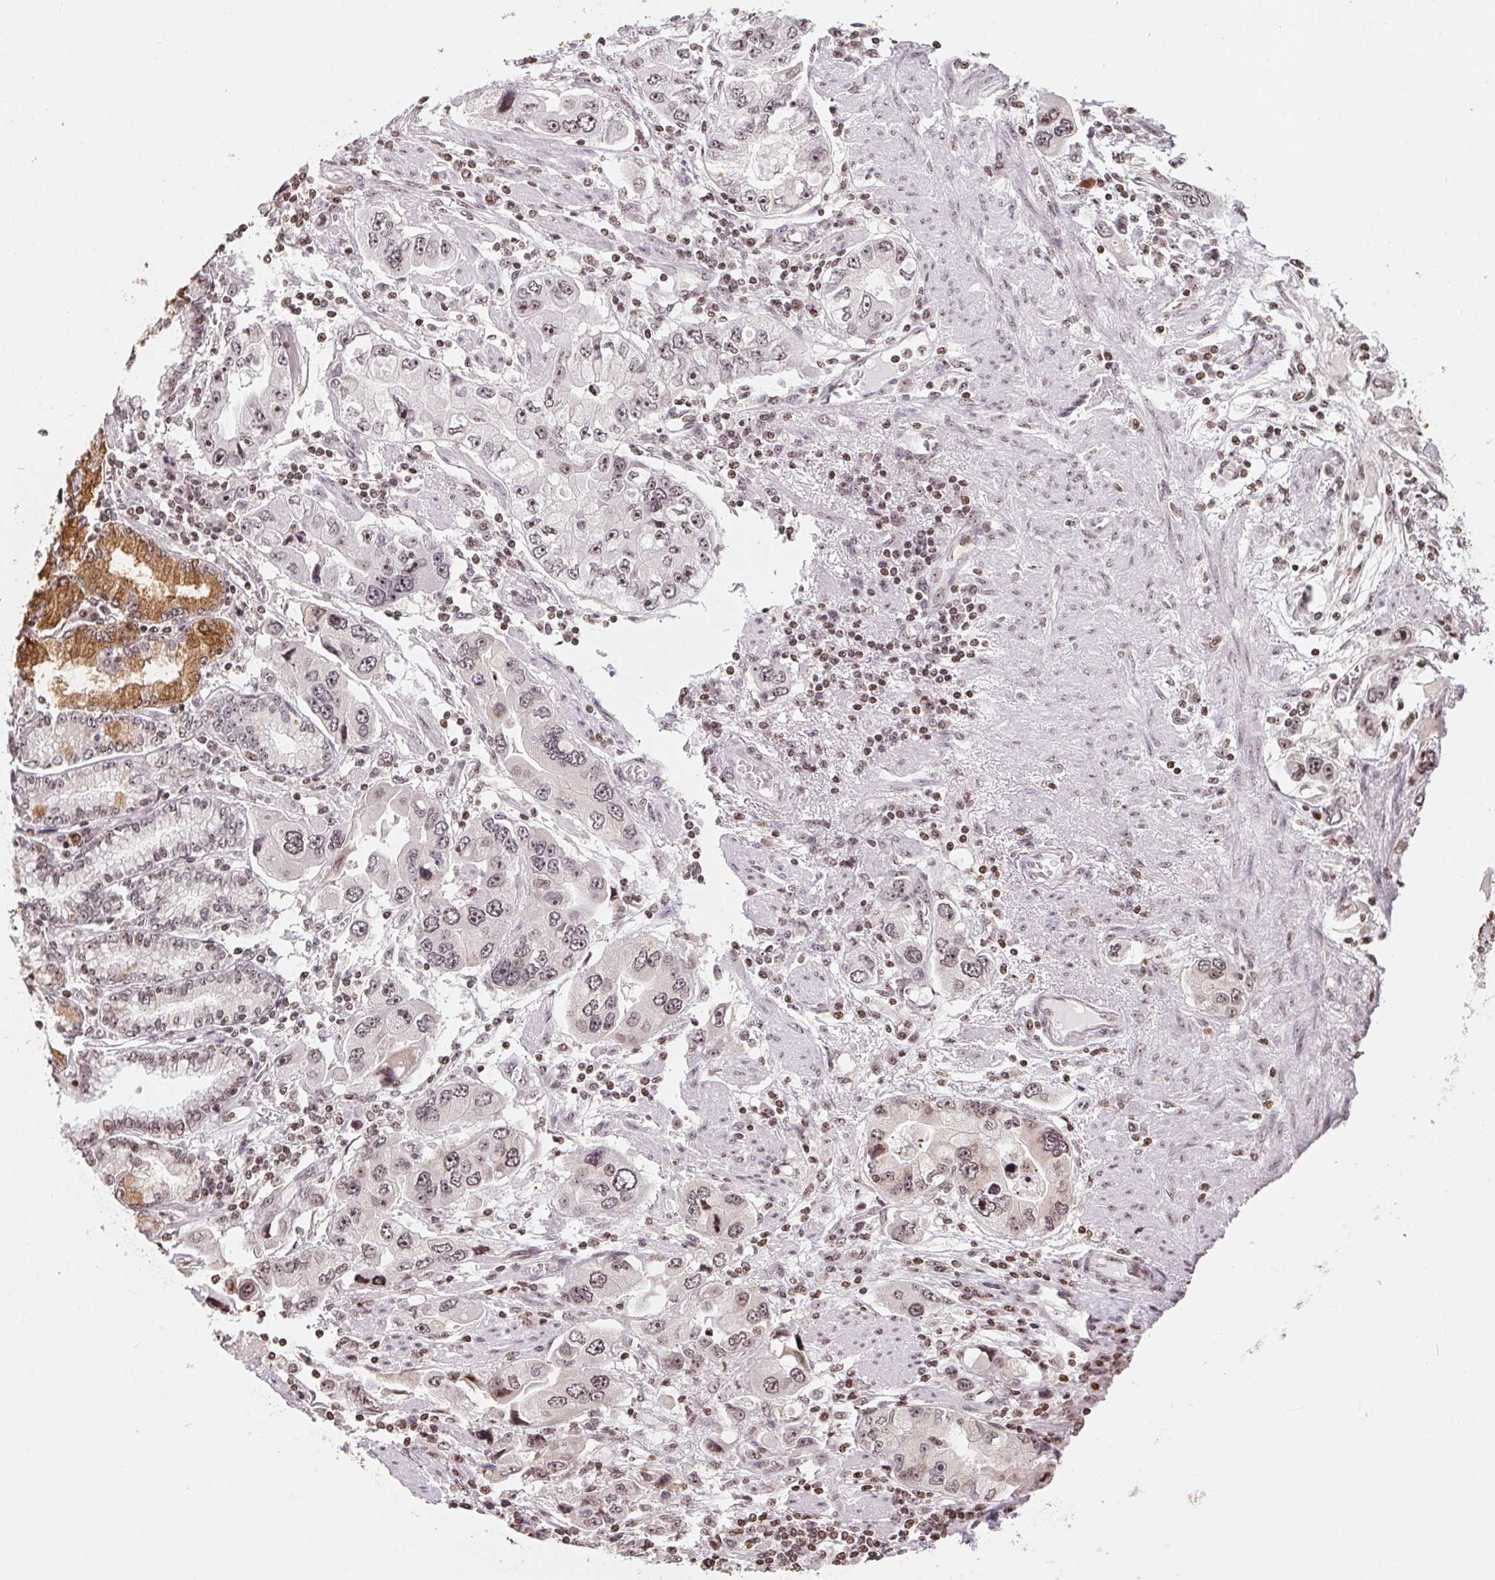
{"staining": {"intensity": "weak", "quantity": "25%-75%", "location": "nuclear"}, "tissue": "stomach cancer", "cell_type": "Tumor cells", "image_type": "cancer", "snomed": [{"axis": "morphology", "description": "Adenocarcinoma, NOS"}, {"axis": "topography", "description": "Stomach, lower"}], "caption": "A photomicrograph of human stomach cancer stained for a protein demonstrates weak nuclear brown staining in tumor cells.", "gene": "RNF181", "patient": {"sex": "female", "age": 93}}